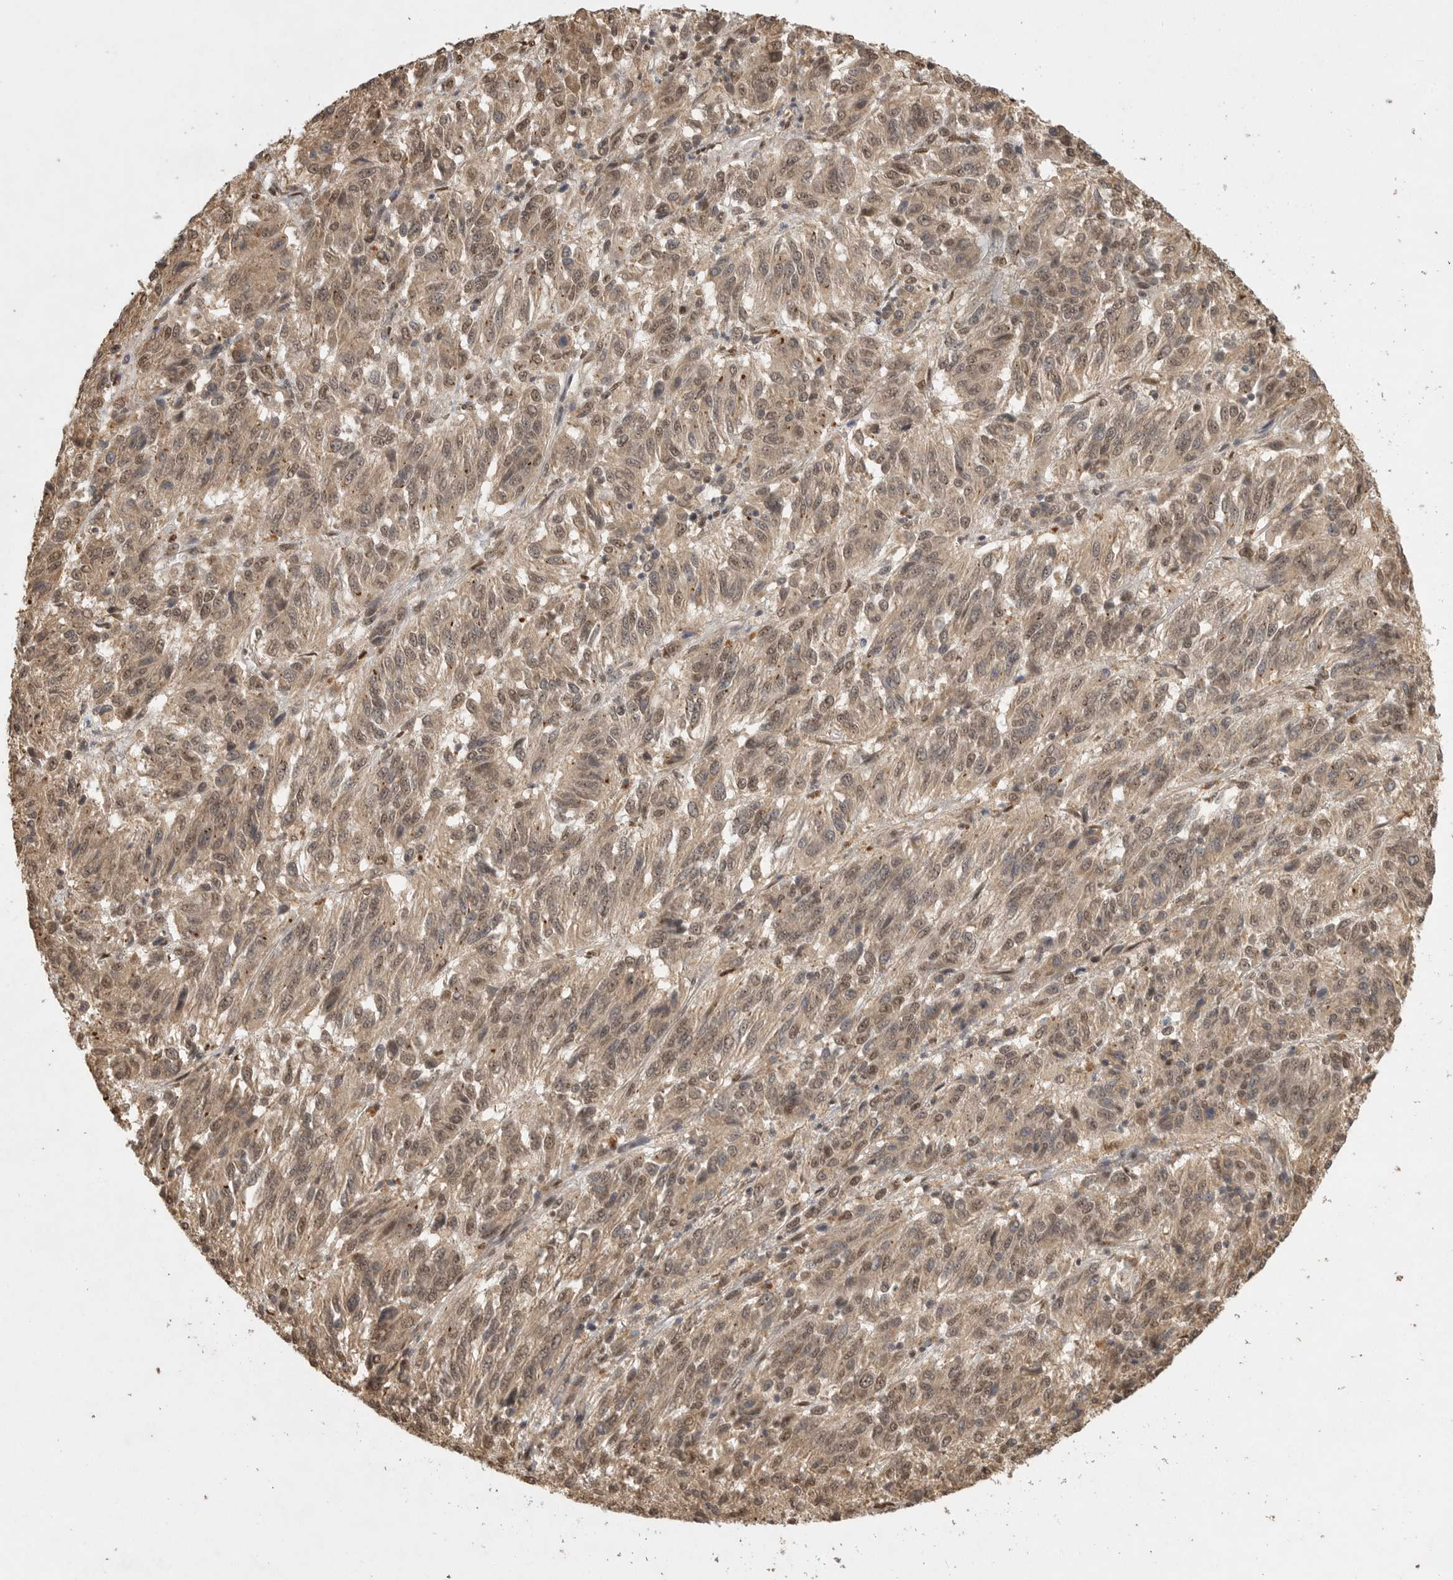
{"staining": {"intensity": "moderate", "quantity": ">75%", "location": "cytoplasmic/membranous,nuclear"}, "tissue": "melanoma", "cell_type": "Tumor cells", "image_type": "cancer", "snomed": [{"axis": "morphology", "description": "Malignant melanoma, Metastatic site"}, {"axis": "topography", "description": "Lung"}], "caption": "Immunohistochemical staining of human melanoma shows moderate cytoplasmic/membranous and nuclear protein staining in approximately >75% of tumor cells.", "gene": "DFFA", "patient": {"sex": "male", "age": 64}}